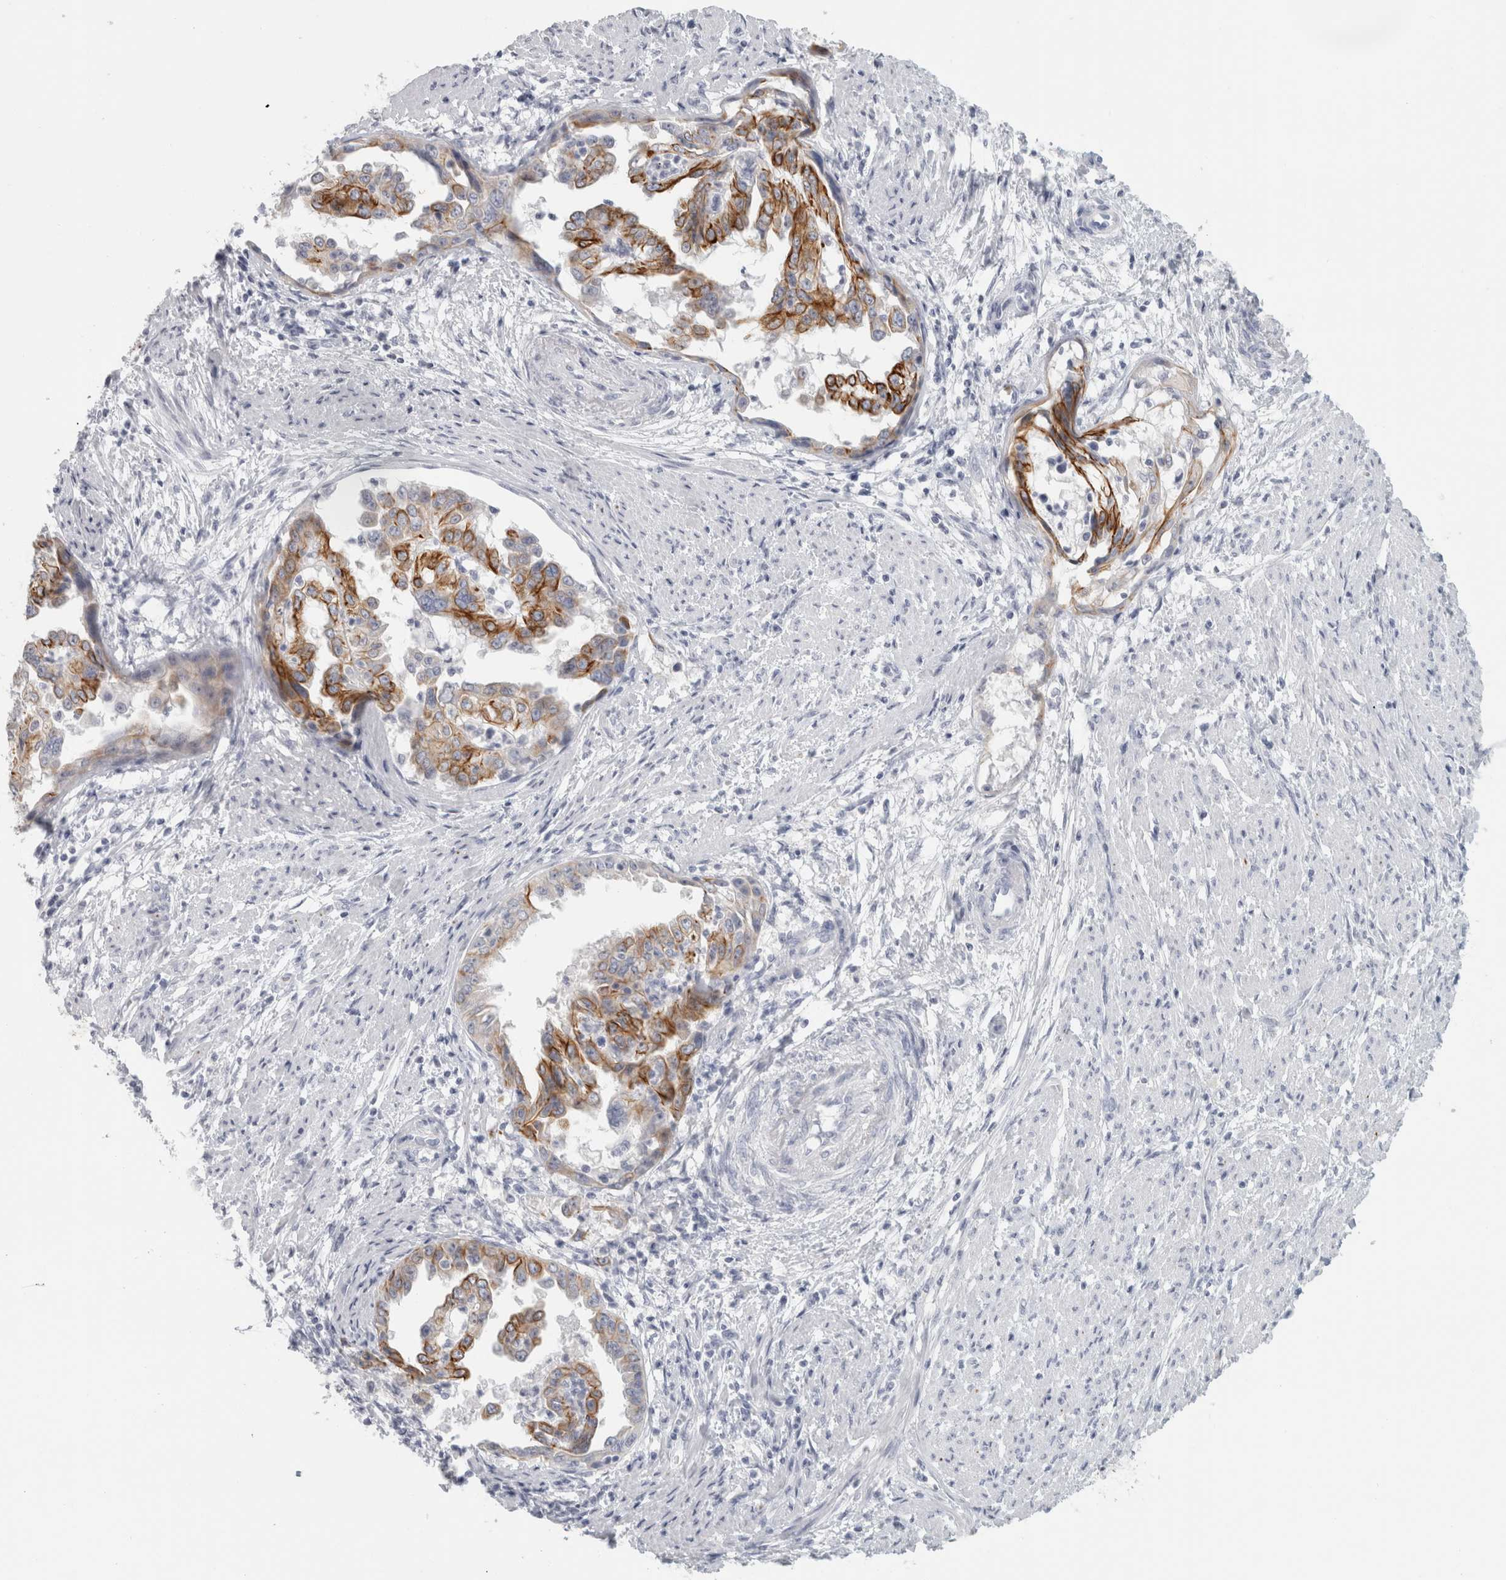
{"staining": {"intensity": "strong", "quantity": "25%-75%", "location": "cytoplasmic/membranous"}, "tissue": "endometrial cancer", "cell_type": "Tumor cells", "image_type": "cancer", "snomed": [{"axis": "morphology", "description": "Adenocarcinoma, NOS"}, {"axis": "topography", "description": "Endometrium"}], "caption": "The micrograph reveals a brown stain indicating the presence of a protein in the cytoplasmic/membranous of tumor cells in endometrial cancer (adenocarcinoma).", "gene": "SLC28A3", "patient": {"sex": "female", "age": 85}}